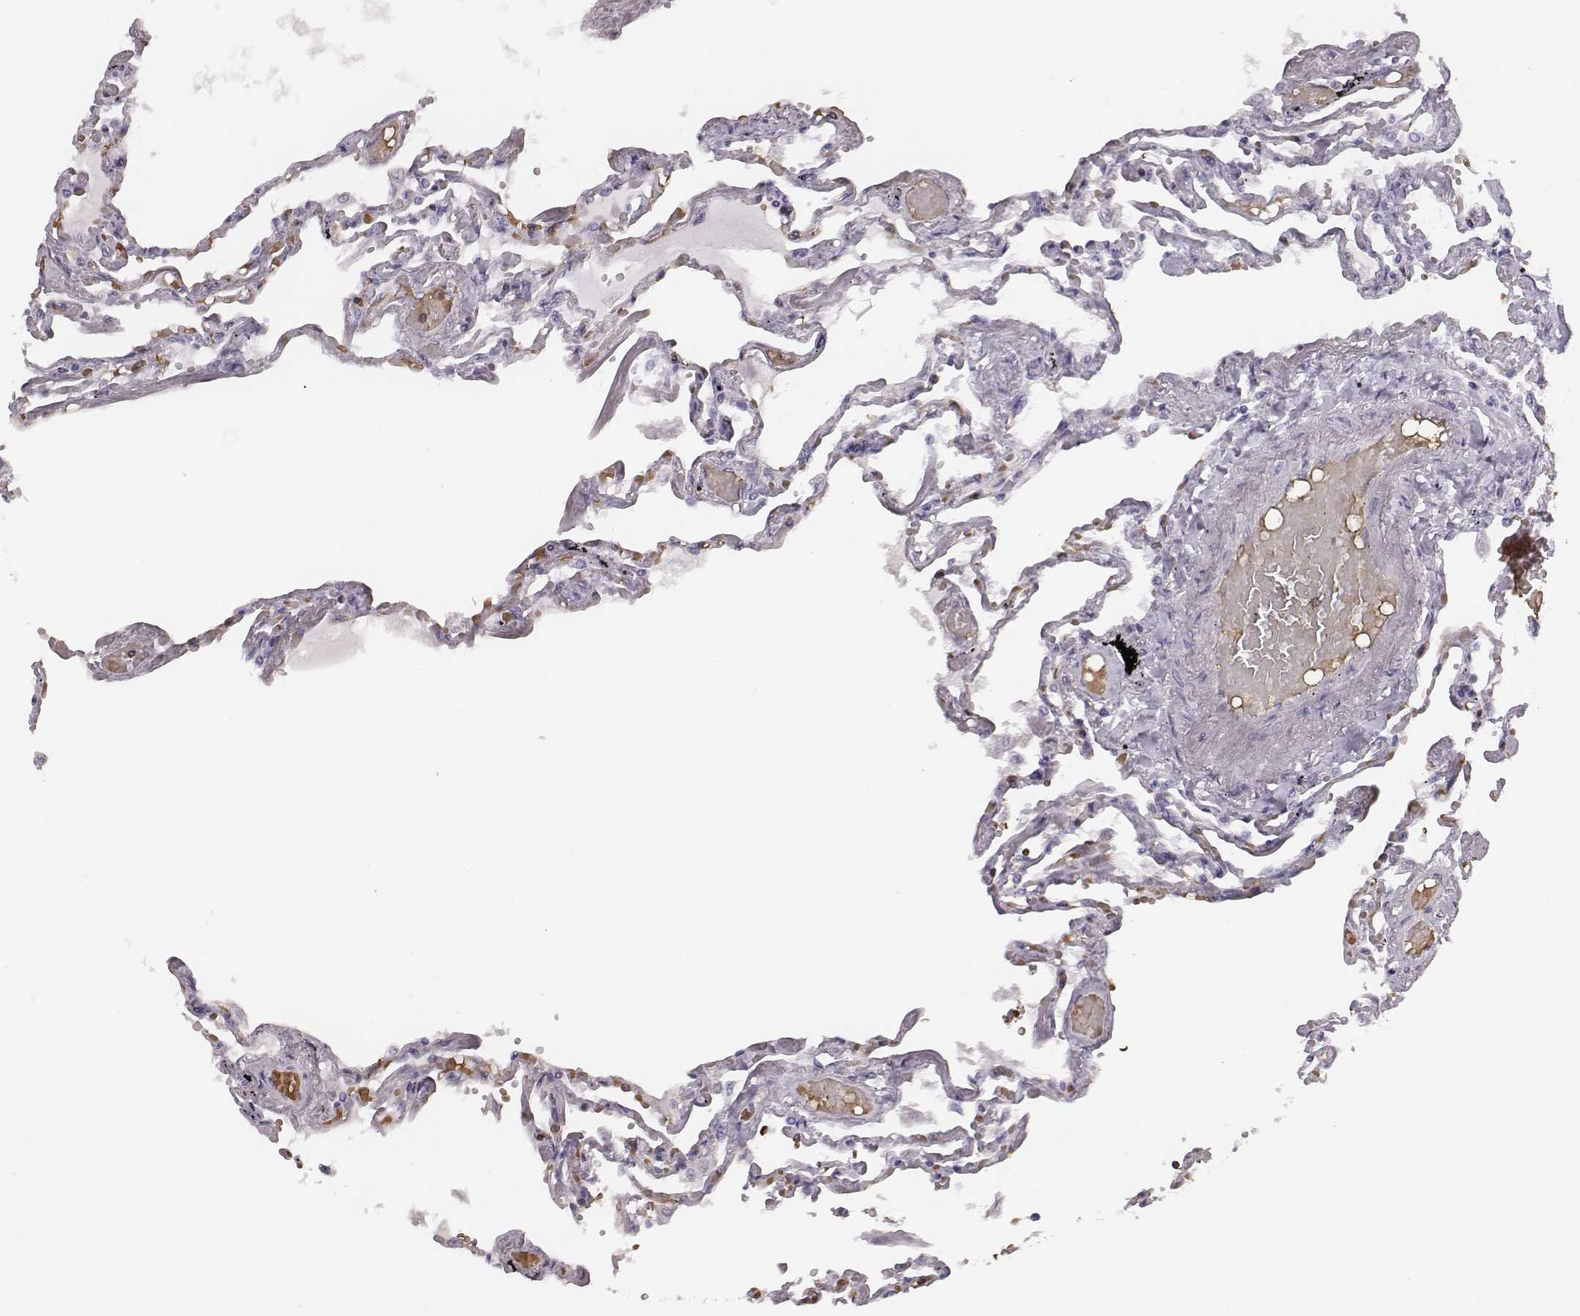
{"staining": {"intensity": "negative", "quantity": "none", "location": "none"}, "tissue": "lung", "cell_type": "Alveolar cells", "image_type": "normal", "snomed": [{"axis": "morphology", "description": "Normal tissue, NOS"}, {"axis": "morphology", "description": "Adenocarcinoma, NOS"}, {"axis": "topography", "description": "Cartilage tissue"}, {"axis": "topography", "description": "Lung"}], "caption": "The image reveals no staining of alveolar cells in benign lung.", "gene": "HBZ", "patient": {"sex": "female", "age": 67}}